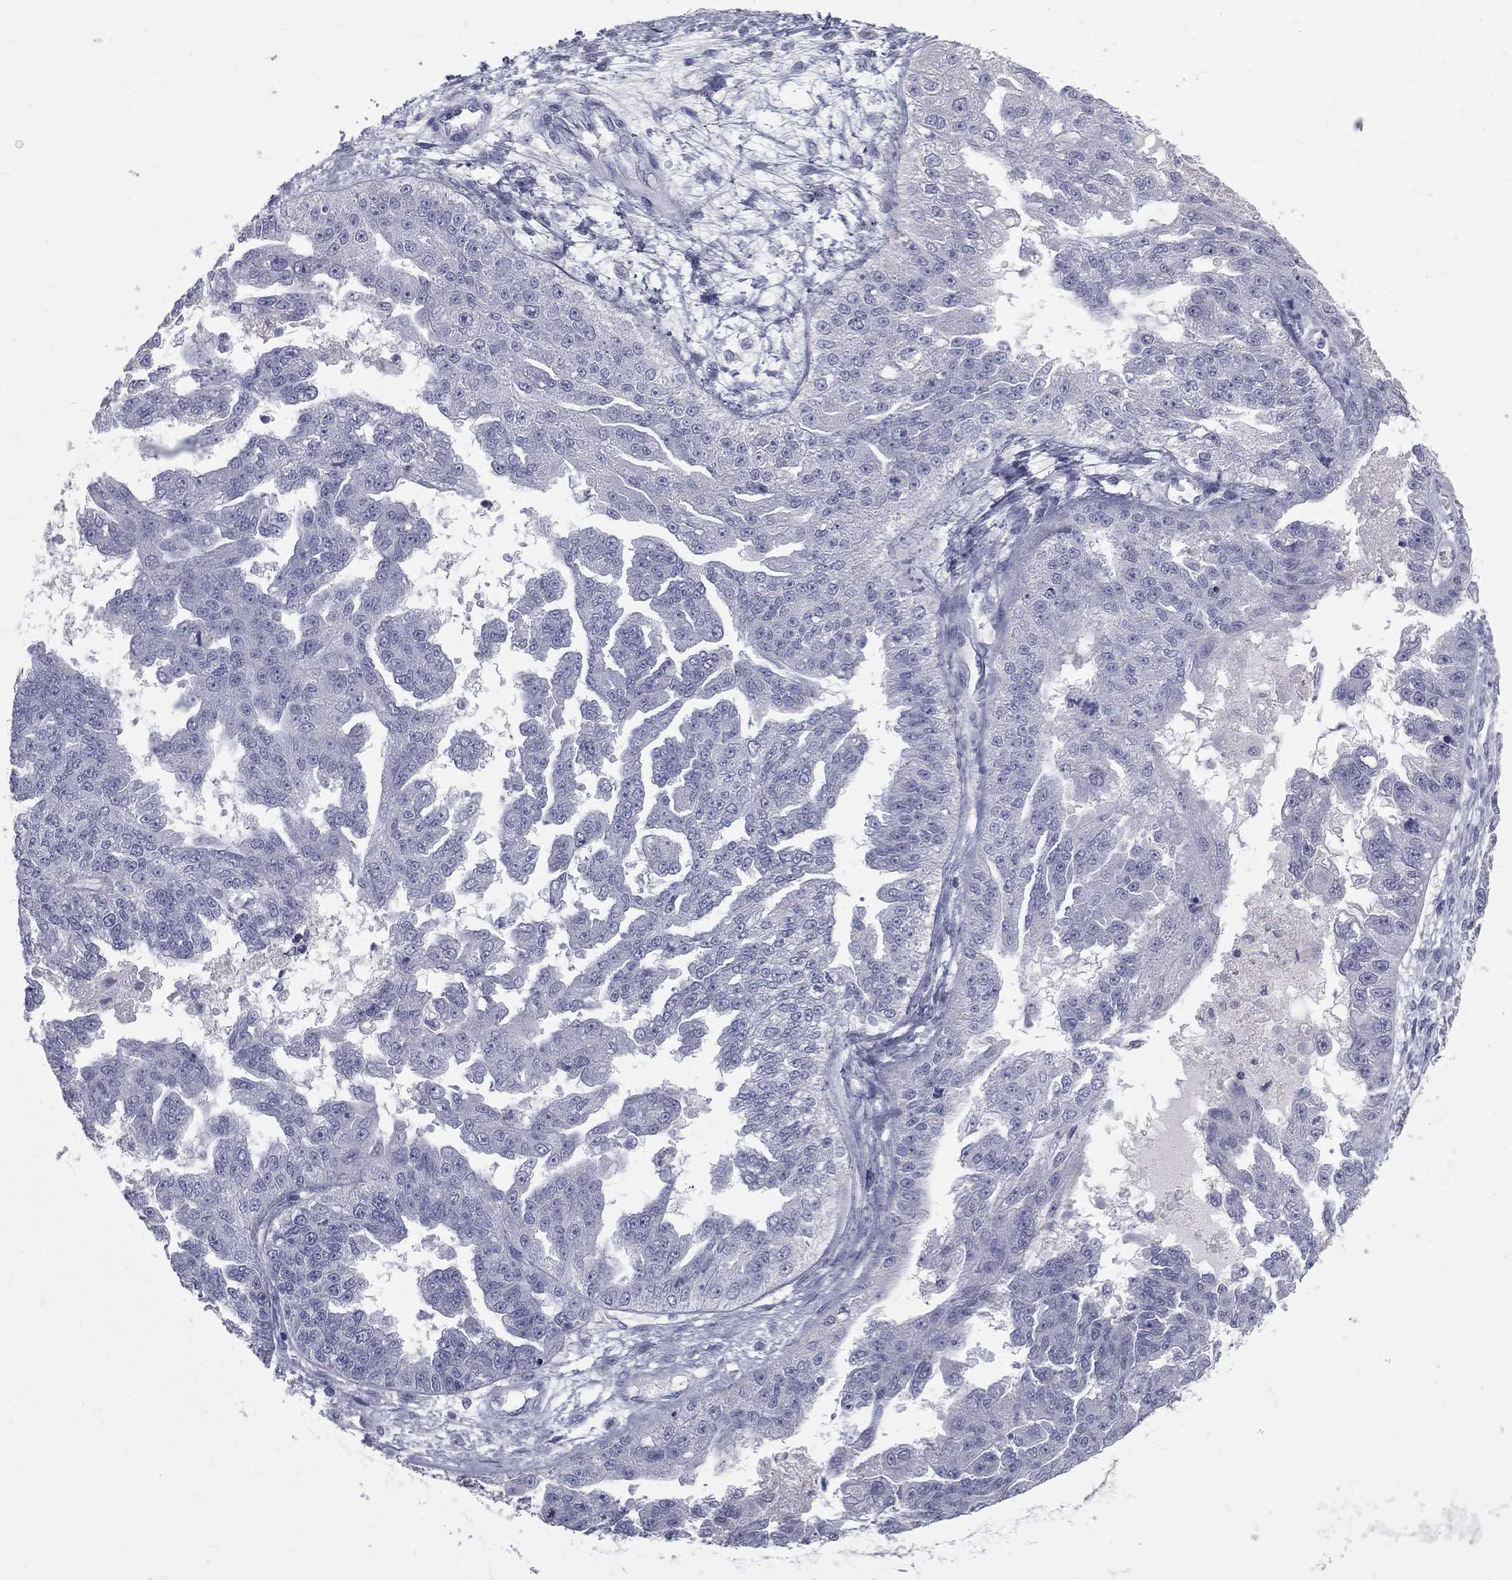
{"staining": {"intensity": "negative", "quantity": "none", "location": "none"}, "tissue": "ovarian cancer", "cell_type": "Tumor cells", "image_type": "cancer", "snomed": [{"axis": "morphology", "description": "Cystadenocarcinoma, serous, NOS"}, {"axis": "topography", "description": "Ovary"}], "caption": "High power microscopy photomicrograph of an immunohistochemistry photomicrograph of ovarian serous cystadenocarcinoma, revealing no significant expression in tumor cells.", "gene": "TFPI2", "patient": {"sex": "female", "age": 58}}